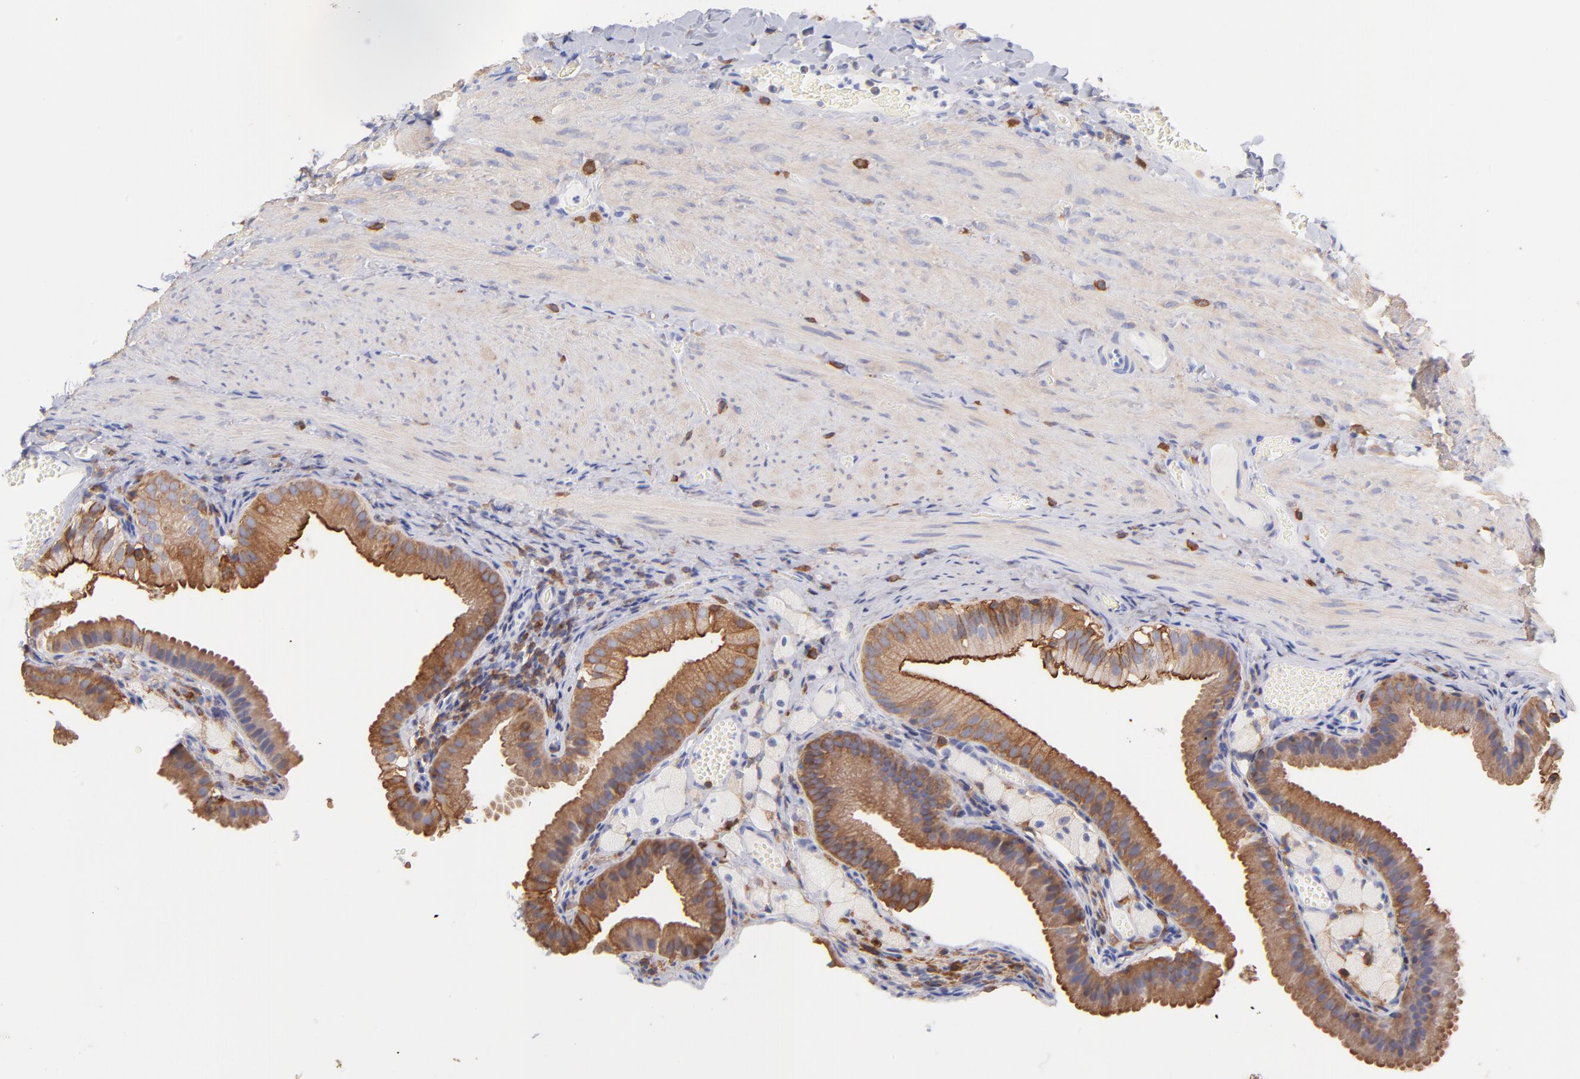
{"staining": {"intensity": "moderate", "quantity": ">75%", "location": "cytoplasmic/membranous"}, "tissue": "gallbladder", "cell_type": "Glandular cells", "image_type": "normal", "snomed": [{"axis": "morphology", "description": "Normal tissue, NOS"}, {"axis": "topography", "description": "Gallbladder"}], "caption": "Protein staining by immunohistochemistry (IHC) reveals moderate cytoplasmic/membranous positivity in approximately >75% of glandular cells in unremarkable gallbladder. (Brightfield microscopy of DAB IHC at high magnification).", "gene": "PRKCA", "patient": {"sex": "female", "age": 24}}